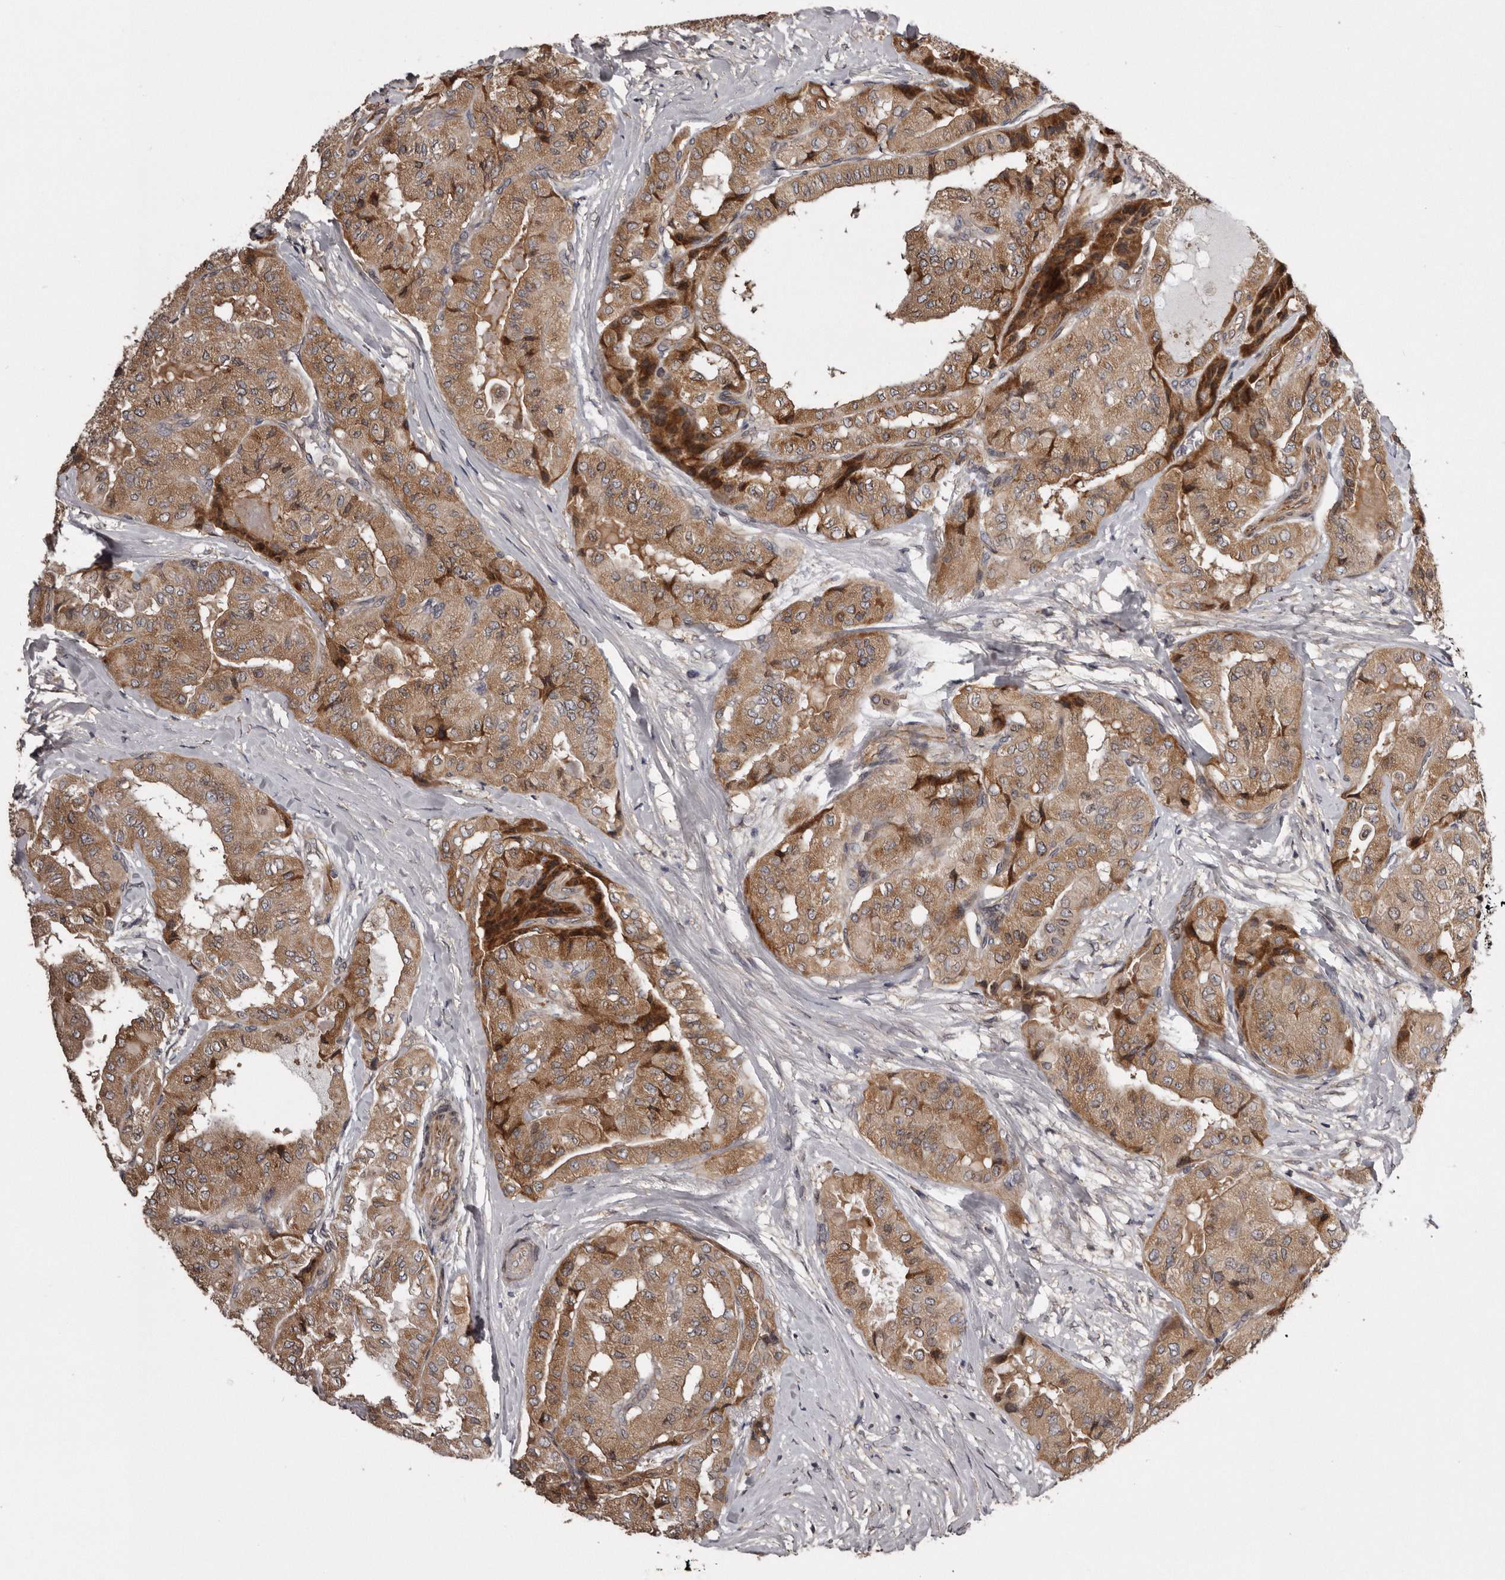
{"staining": {"intensity": "strong", "quantity": ">75%", "location": "cytoplasmic/membranous"}, "tissue": "thyroid cancer", "cell_type": "Tumor cells", "image_type": "cancer", "snomed": [{"axis": "morphology", "description": "Papillary adenocarcinoma, NOS"}, {"axis": "topography", "description": "Thyroid gland"}], "caption": "Immunohistochemical staining of human thyroid cancer exhibits high levels of strong cytoplasmic/membranous protein staining in approximately >75% of tumor cells.", "gene": "ARMCX1", "patient": {"sex": "female", "age": 59}}